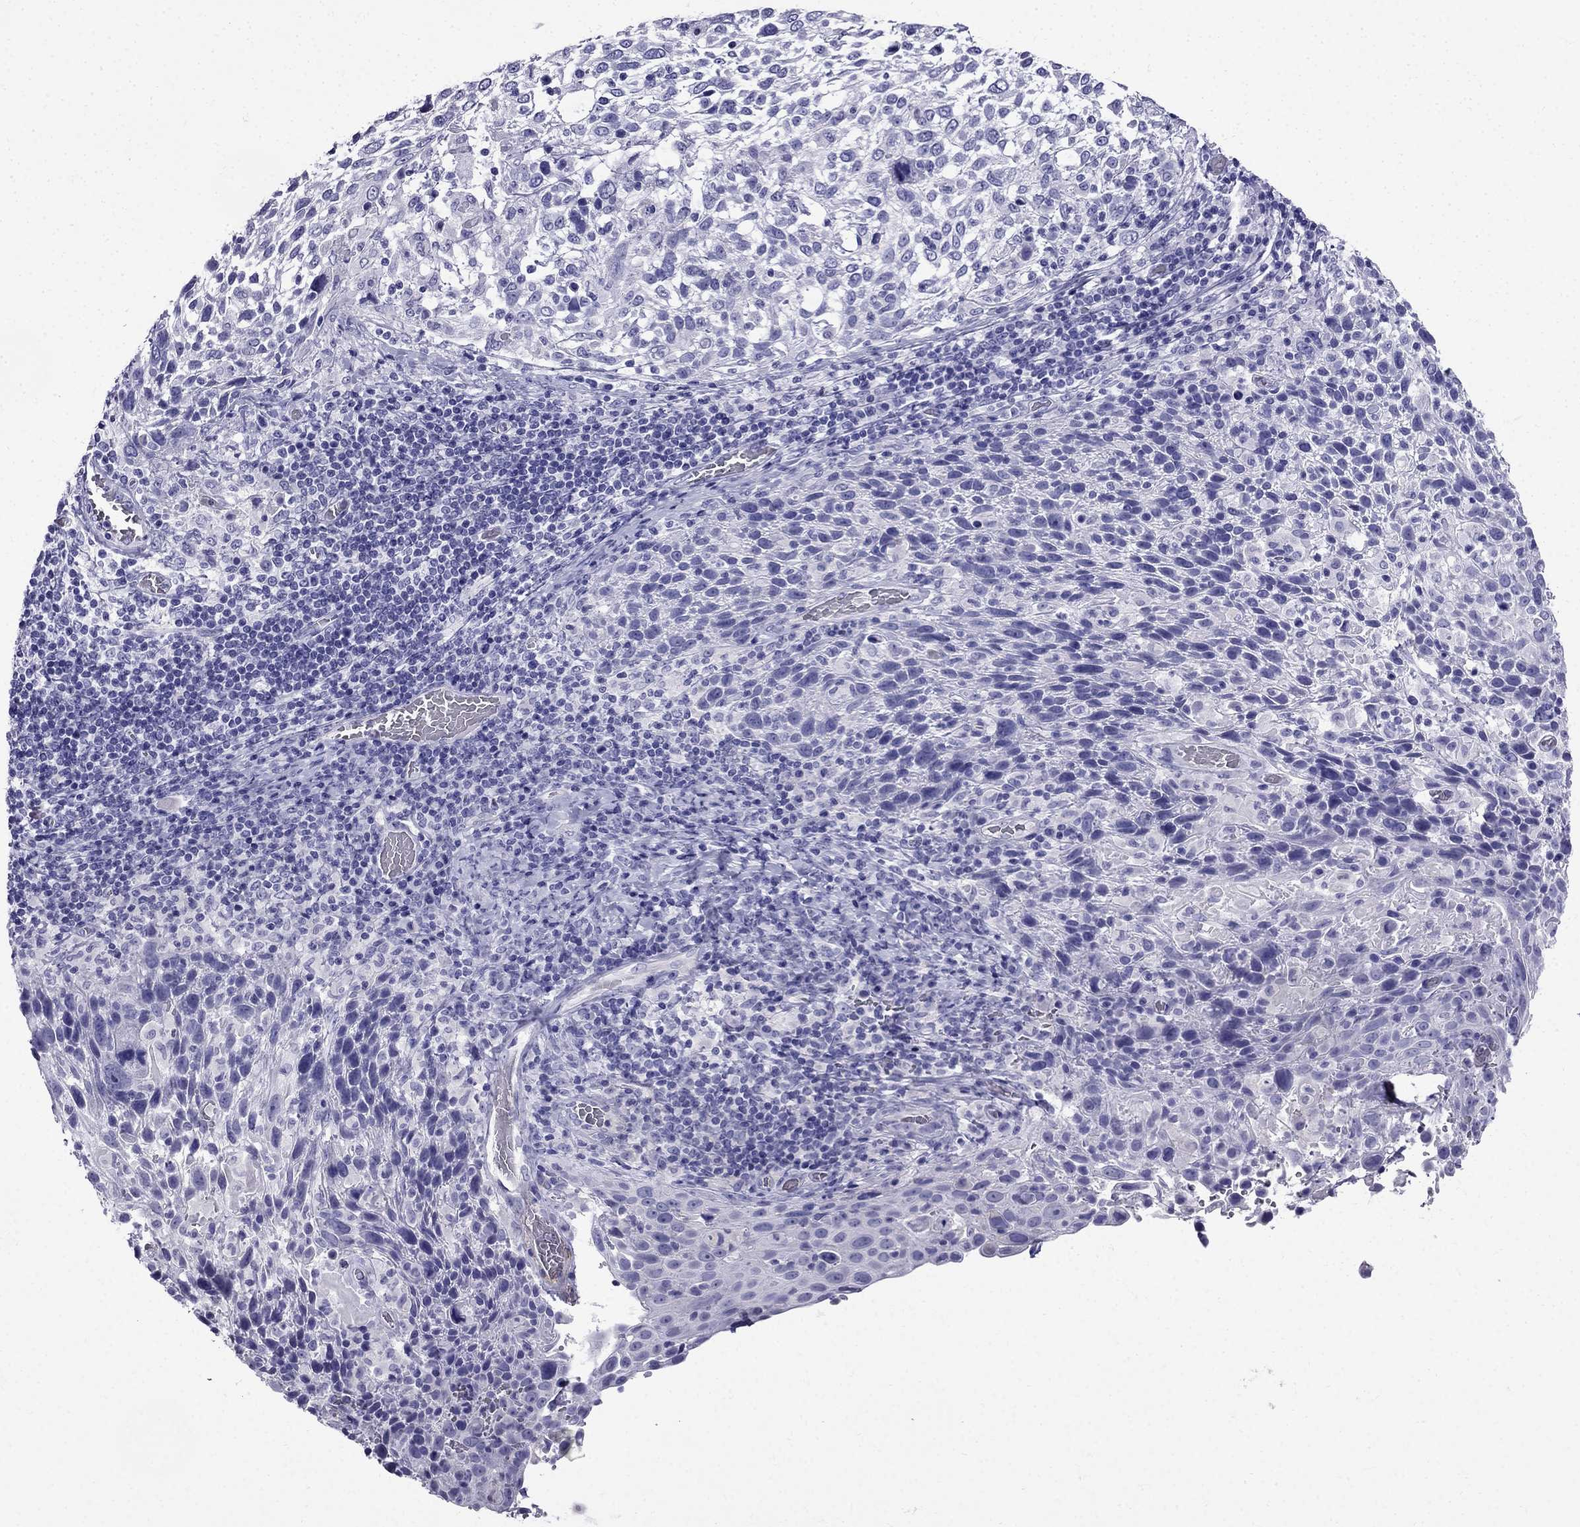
{"staining": {"intensity": "negative", "quantity": "none", "location": "none"}, "tissue": "cervical cancer", "cell_type": "Tumor cells", "image_type": "cancer", "snomed": [{"axis": "morphology", "description": "Squamous cell carcinoma, NOS"}, {"axis": "topography", "description": "Cervix"}], "caption": "Tumor cells are negative for brown protein staining in cervical cancer (squamous cell carcinoma).", "gene": "ERC2", "patient": {"sex": "female", "age": 61}}